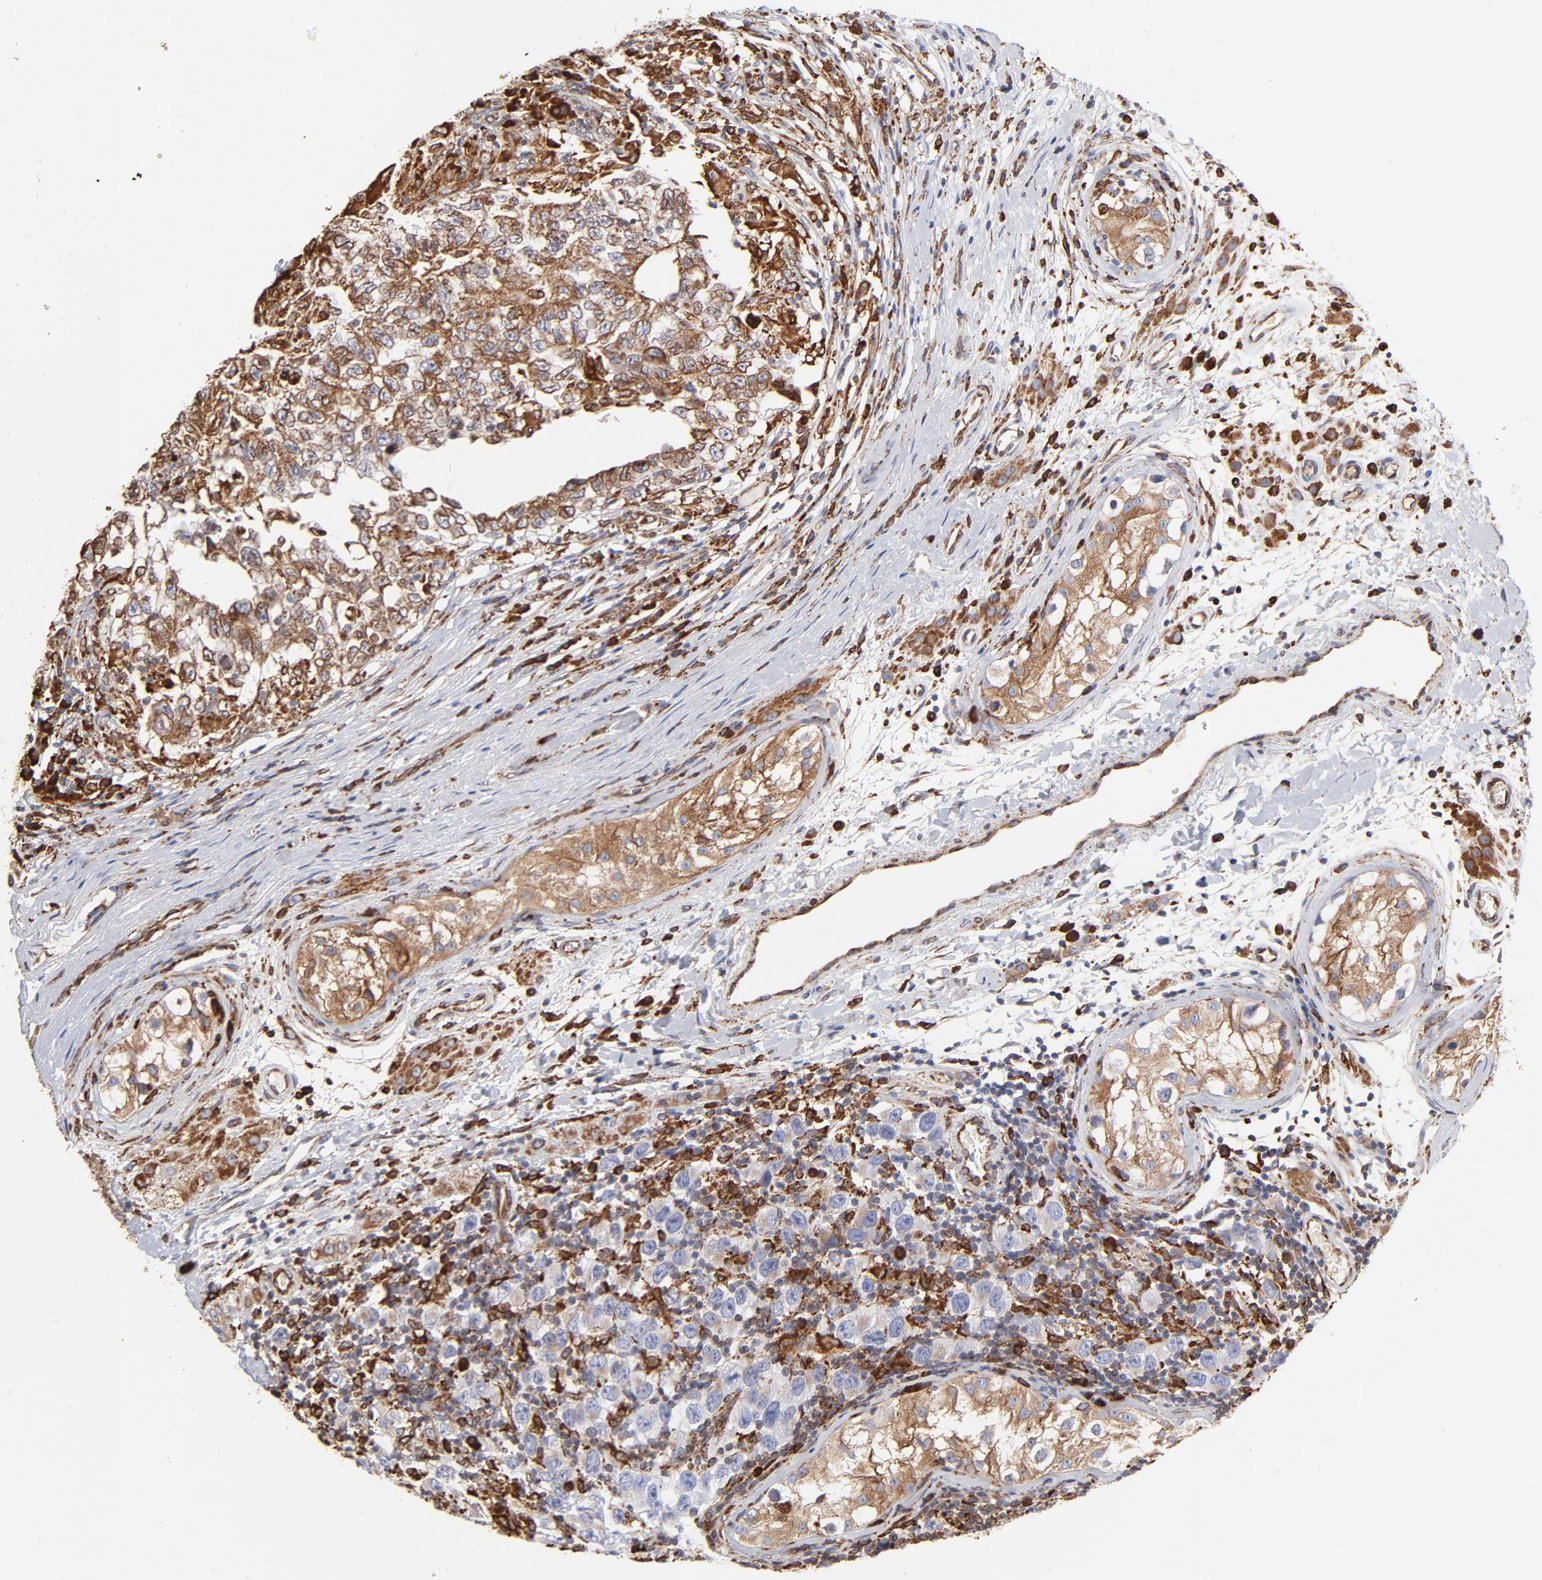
{"staining": {"intensity": "moderate", "quantity": "25%-75%", "location": "cytoplasmic/membranous"}, "tissue": "testis cancer", "cell_type": "Tumor cells", "image_type": "cancer", "snomed": [{"axis": "morphology", "description": "Carcinoma, Embryonal, NOS"}, {"axis": "topography", "description": "Testis"}], "caption": "IHC micrograph of neoplastic tissue: testis embryonal carcinoma stained using immunohistochemistry (IHC) reveals medium levels of moderate protein expression localized specifically in the cytoplasmic/membranous of tumor cells, appearing as a cytoplasmic/membranous brown color.", "gene": "CANX", "patient": {"sex": "male", "age": 21}}